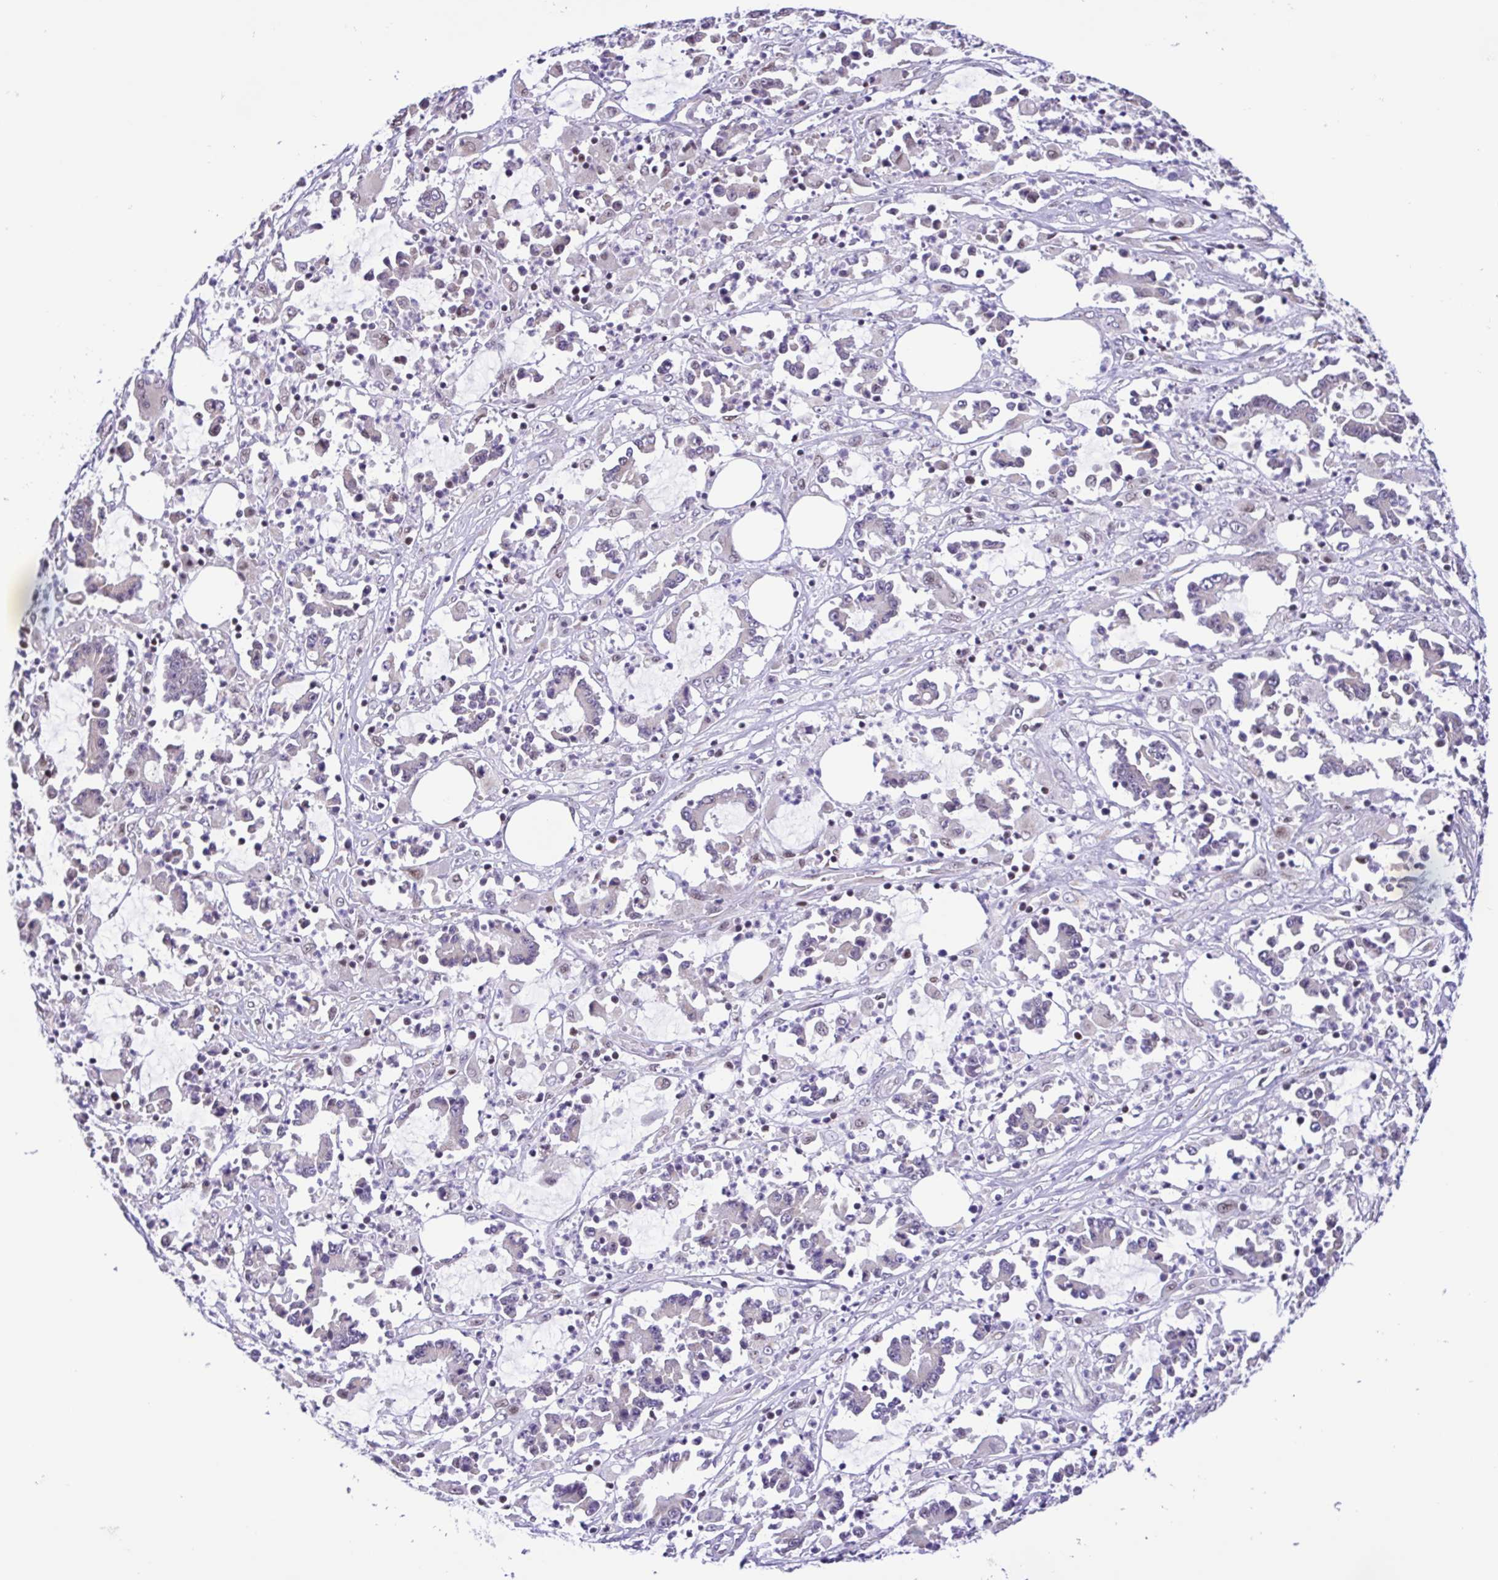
{"staining": {"intensity": "negative", "quantity": "none", "location": "none"}, "tissue": "stomach cancer", "cell_type": "Tumor cells", "image_type": "cancer", "snomed": [{"axis": "morphology", "description": "Adenocarcinoma, NOS"}, {"axis": "topography", "description": "Stomach, upper"}], "caption": "An IHC image of stomach cancer (adenocarcinoma) is shown. There is no staining in tumor cells of stomach cancer (adenocarcinoma).", "gene": "TGM3", "patient": {"sex": "male", "age": 68}}